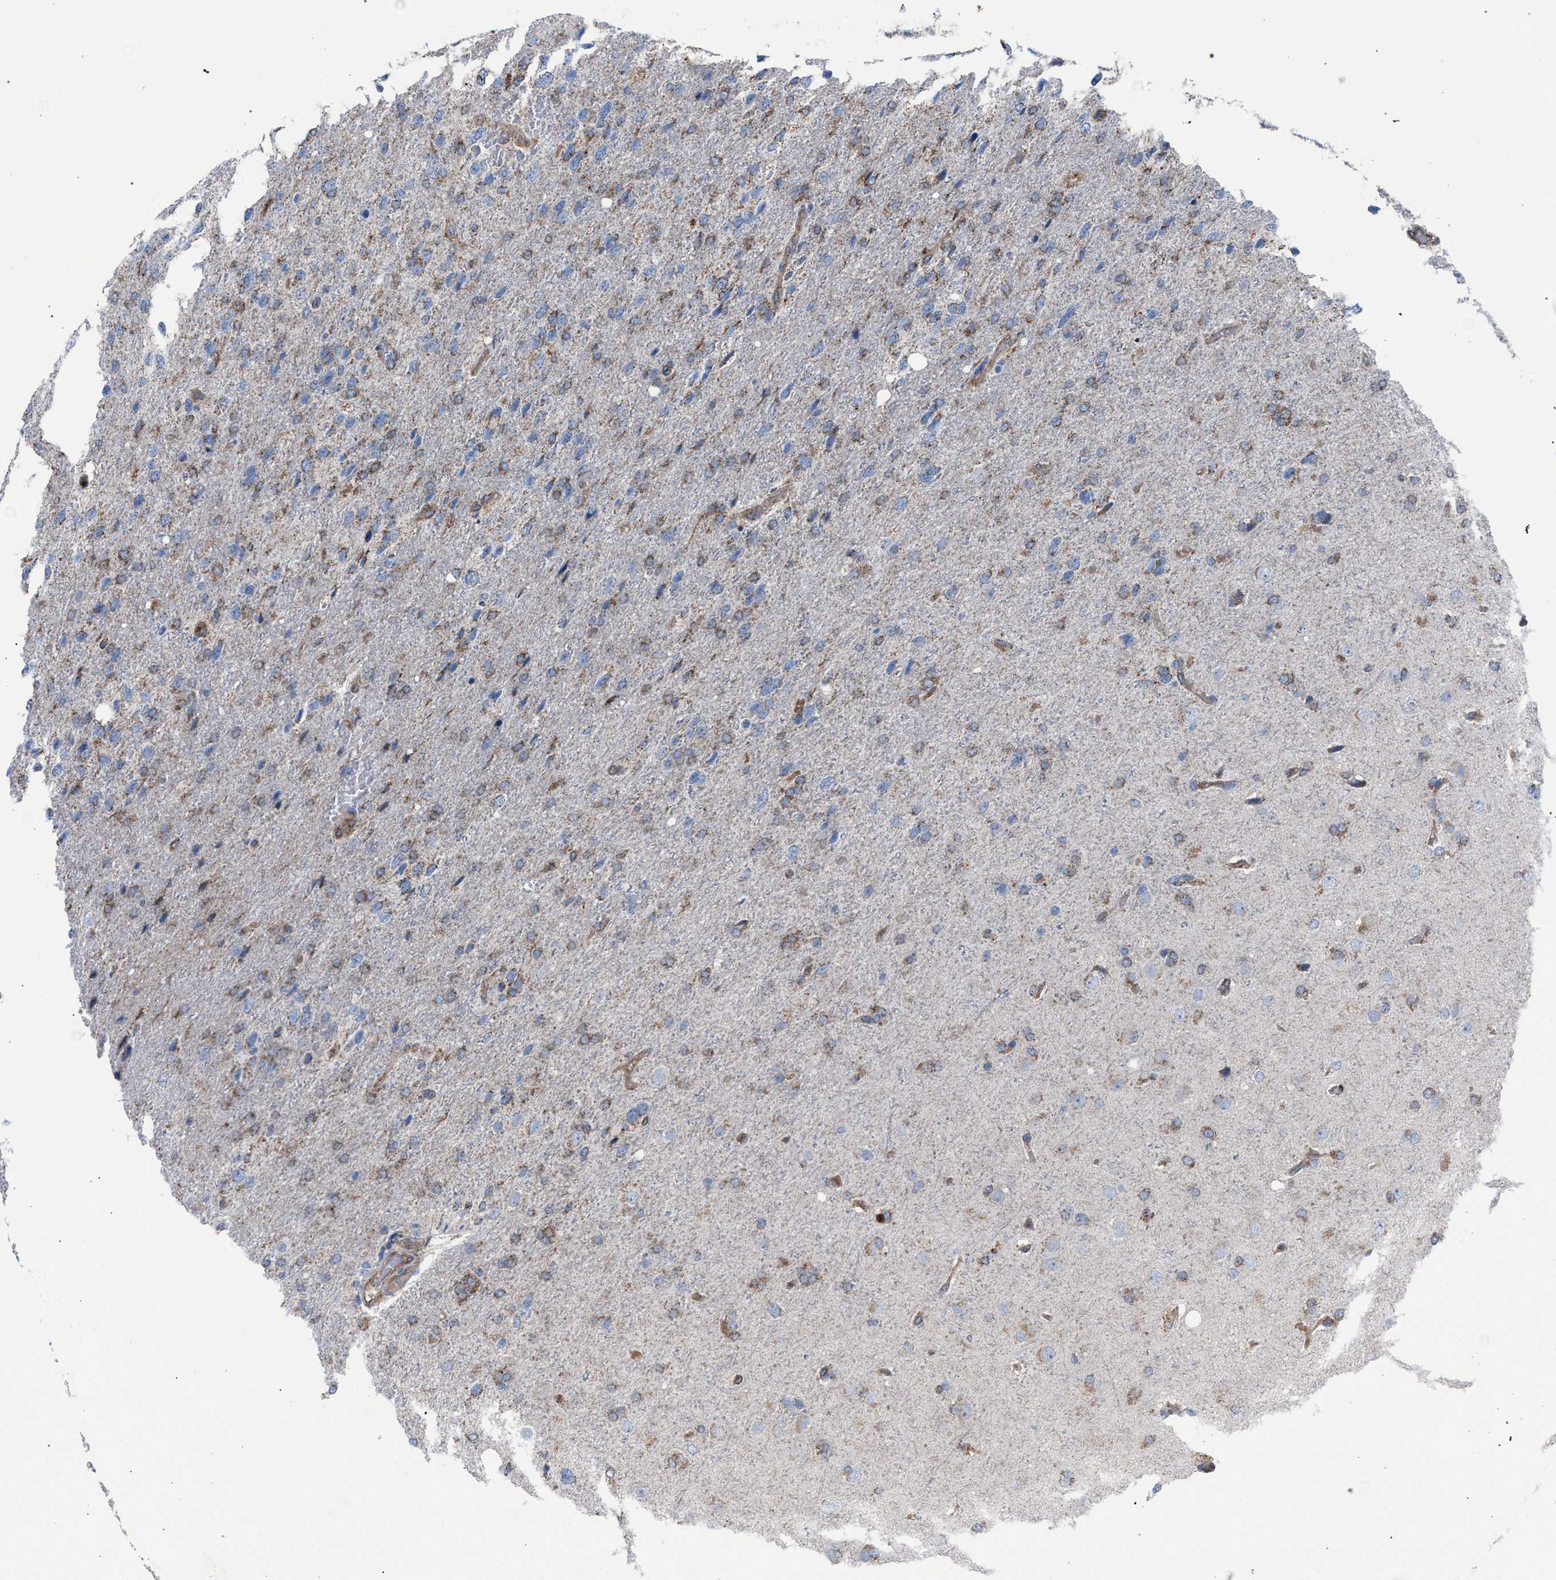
{"staining": {"intensity": "weak", "quantity": ">75%", "location": "cytoplasmic/membranous"}, "tissue": "glioma", "cell_type": "Tumor cells", "image_type": "cancer", "snomed": [{"axis": "morphology", "description": "Glioma, malignant, High grade"}, {"axis": "topography", "description": "Brain"}], "caption": "A micrograph of glioma stained for a protein shows weak cytoplasmic/membranous brown staining in tumor cells.", "gene": "HSD17B4", "patient": {"sex": "female", "age": 58}}